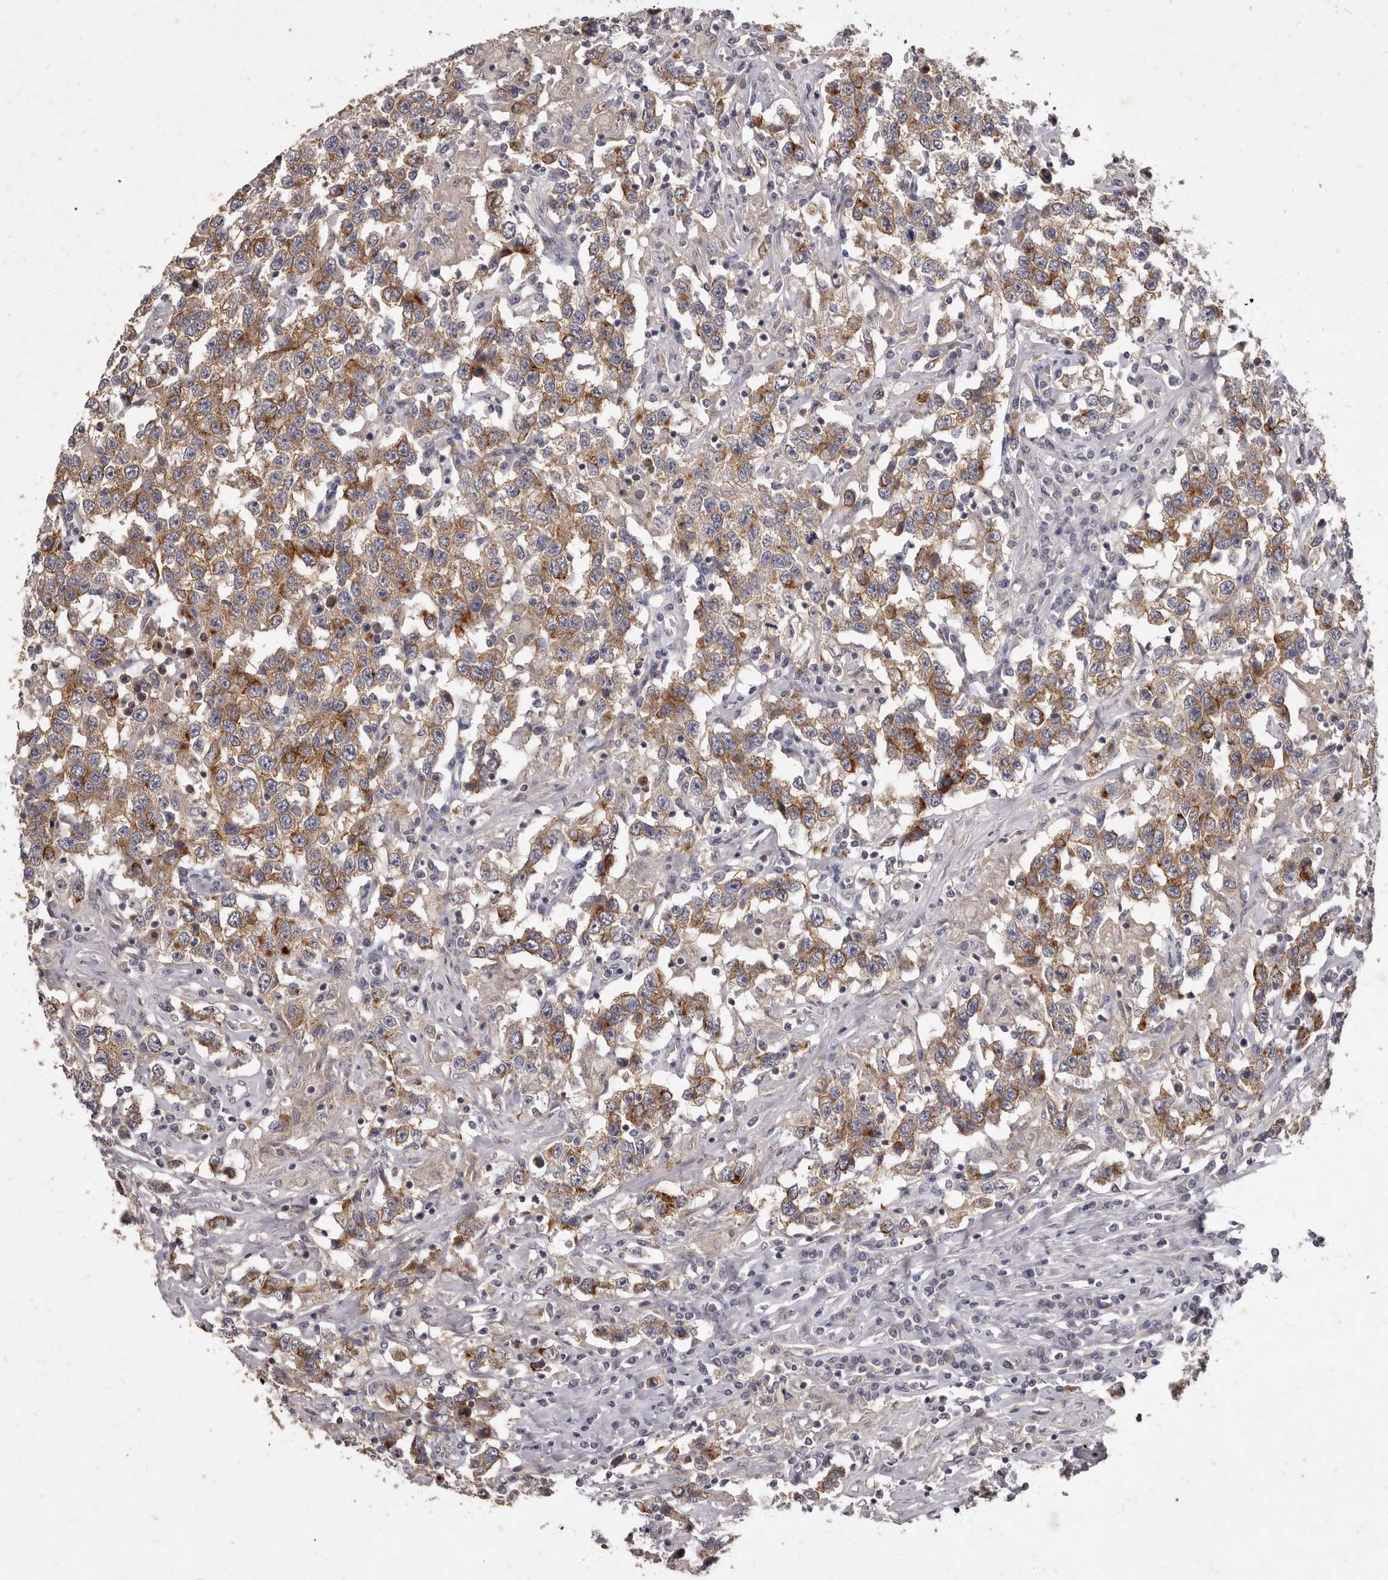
{"staining": {"intensity": "strong", "quantity": ">75%", "location": "cytoplasmic/membranous"}, "tissue": "testis cancer", "cell_type": "Tumor cells", "image_type": "cancer", "snomed": [{"axis": "morphology", "description": "Seminoma, NOS"}, {"axis": "topography", "description": "Testis"}], "caption": "Testis cancer stained with IHC shows strong cytoplasmic/membranous staining in about >75% of tumor cells.", "gene": "GPRC5C", "patient": {"sex": "male", "age": 41}}